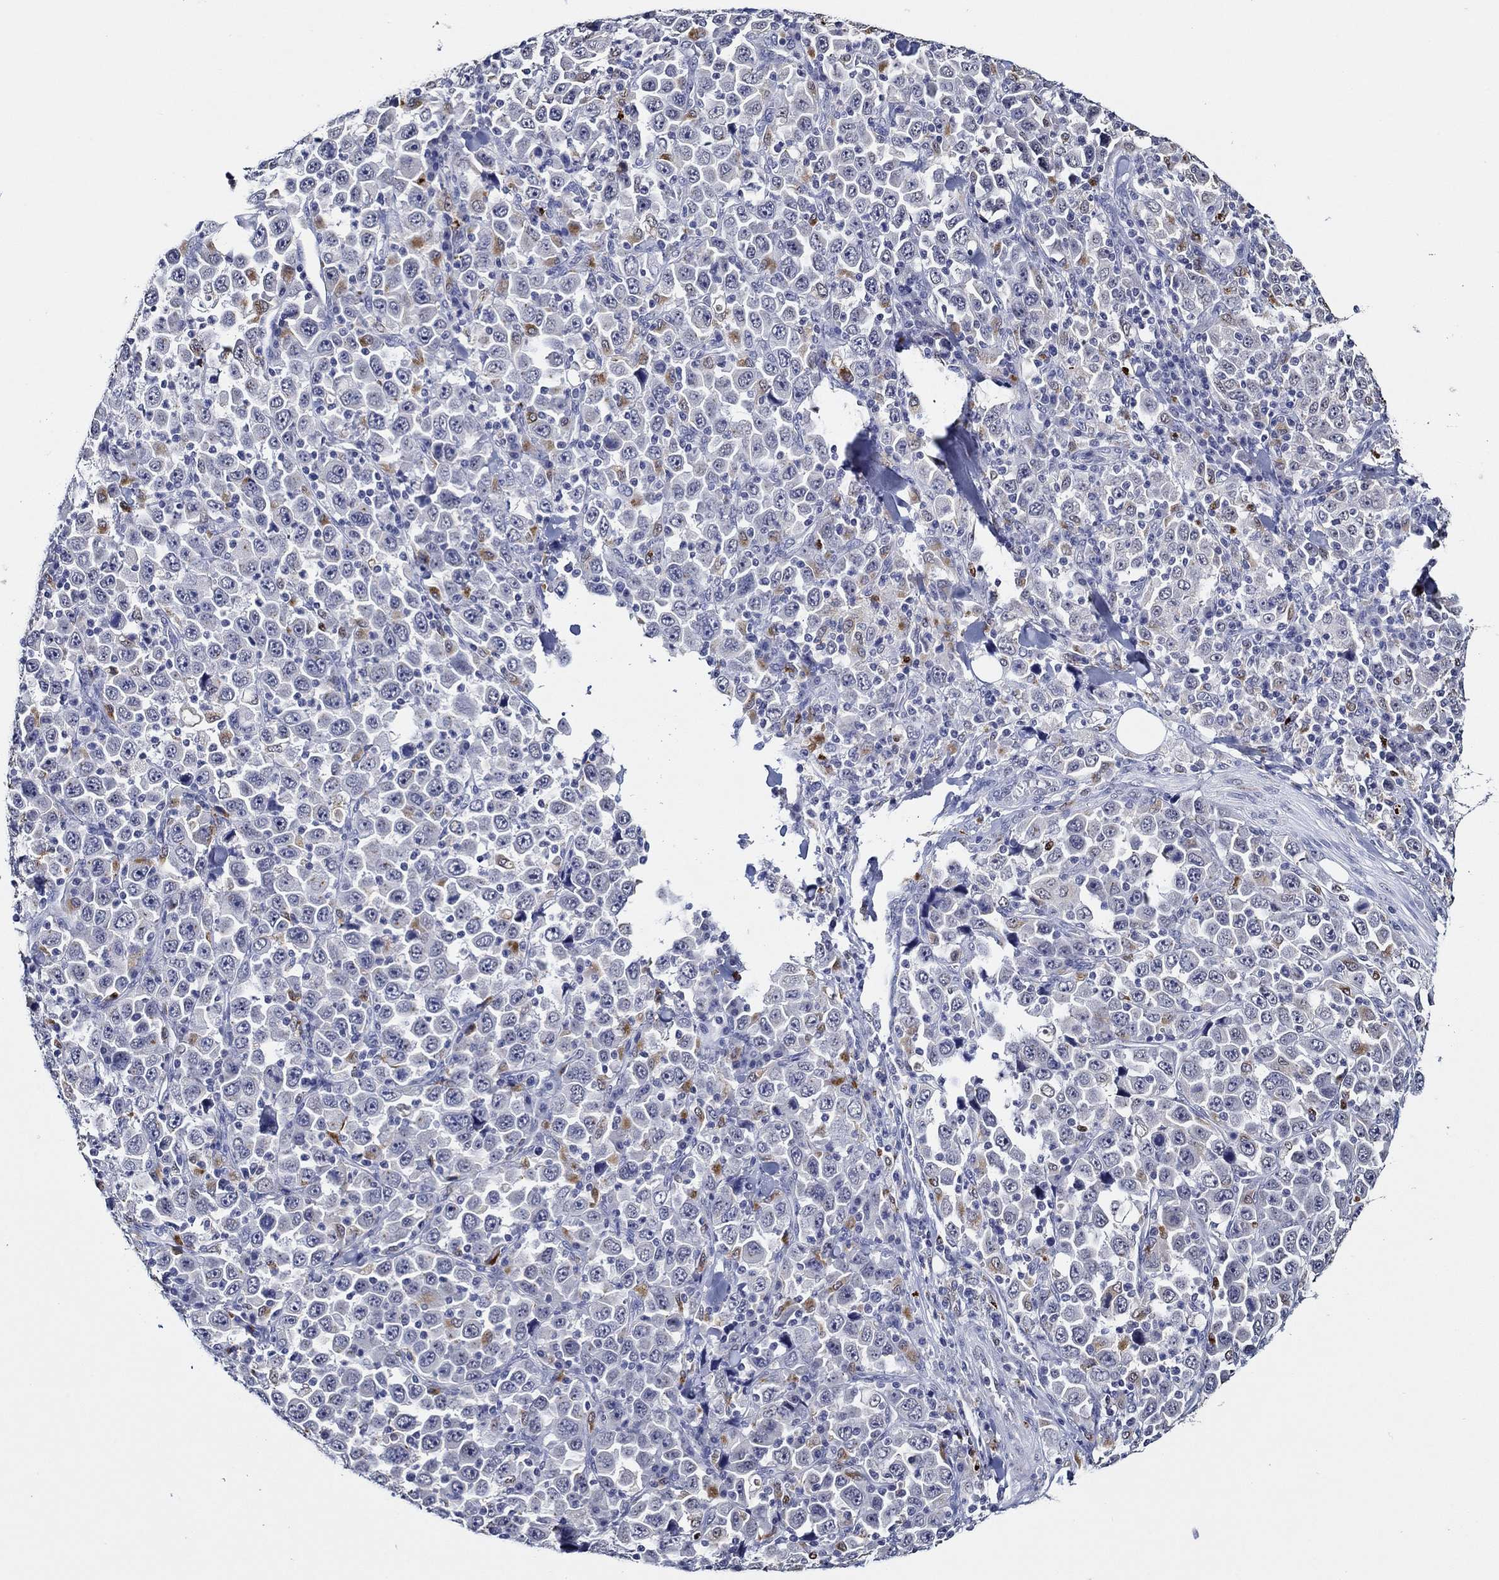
{"staining": {"intensity": "moderate", "quantity": "<25%", "location": "cytoplasmic/membranous"}, "tissue": "stomach cancer", "cell_type": "Tumor cells", "image_type": "cancer", "snomed": [{"axis": "morphology", "description": "Normal tissue, NOS"}, {"axis": "morphology", "description": "Adenocarcinoma, NOS"}, {"axis": "topography", "description": "Stomach, upper"}, {"axis": "topography", "description": "Stomach"}], "caption": "Immunohistochemistry histopathology image of human stomach cancer (adenocarcinoma) stained for a protein (brown), which demonstrates low levels of moderate cytoplasmic/membranous staining in about <25% of tumor cells.", "gene": "GATA2", "patient": {"sex": "male", "age": 59}}